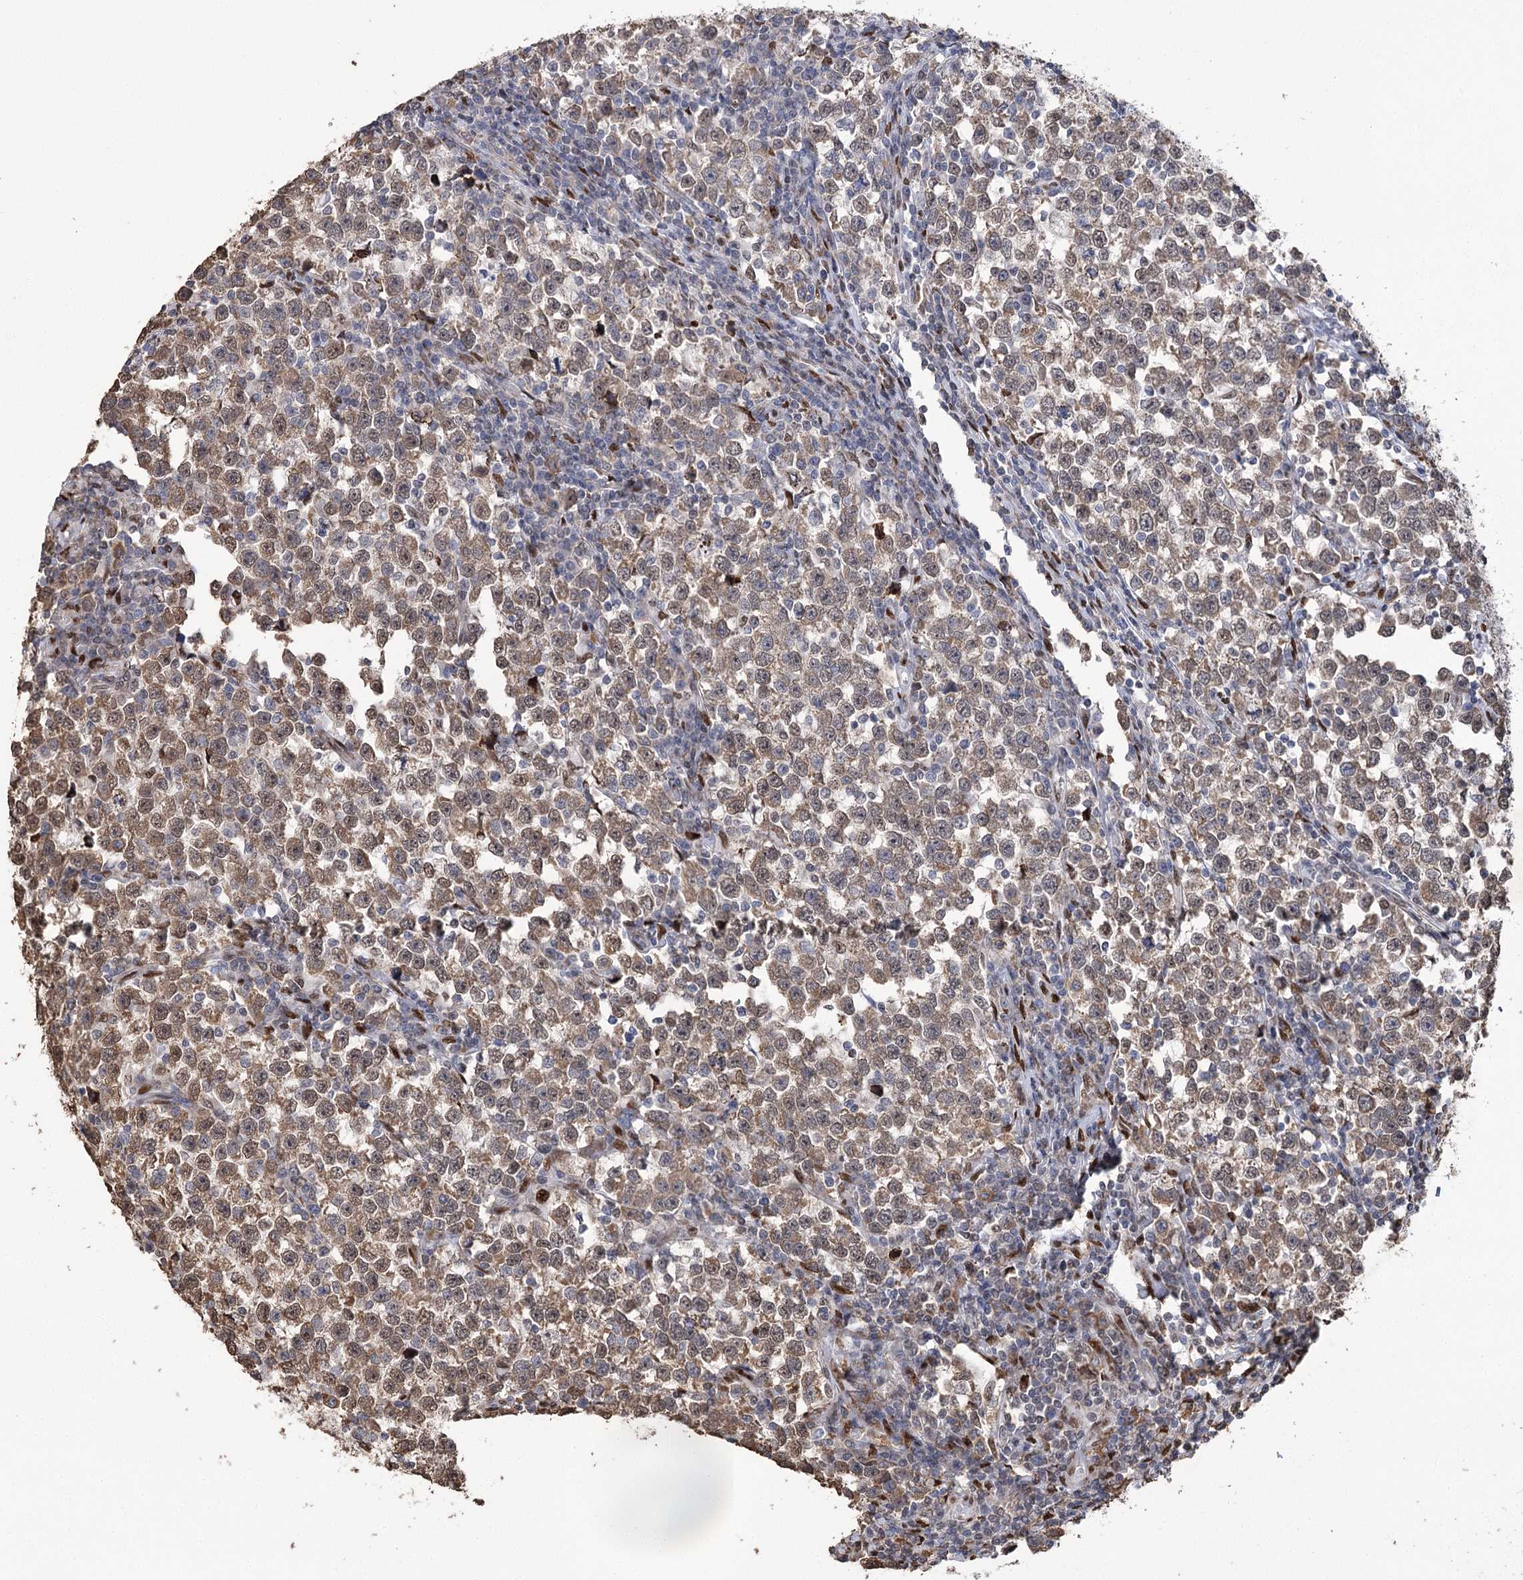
{"staining": {"intensity": "moderate", "quantity": ">75%", "location": "cytoplasmic/membranous,nuclear"}, "tissue": "testis cancer", "cell_type": "Tumor cells", "image_type": "cancer", "snomed": [{"axis": "morphology", "description": "Normal tissue, NOS"}, {"axis": "morphology", "description": "Seminoma, NOS"}, {"axis": "topography", "description": "Testis"}], "caption": "Tumor cells display medium levels of moderate cytoplasmic/membranous and nuclear positivity in approximately >75% of cells in testis cancer (seminoma).", "gene": "NFU1", "patient": {"sex": "male", "age": 43}}